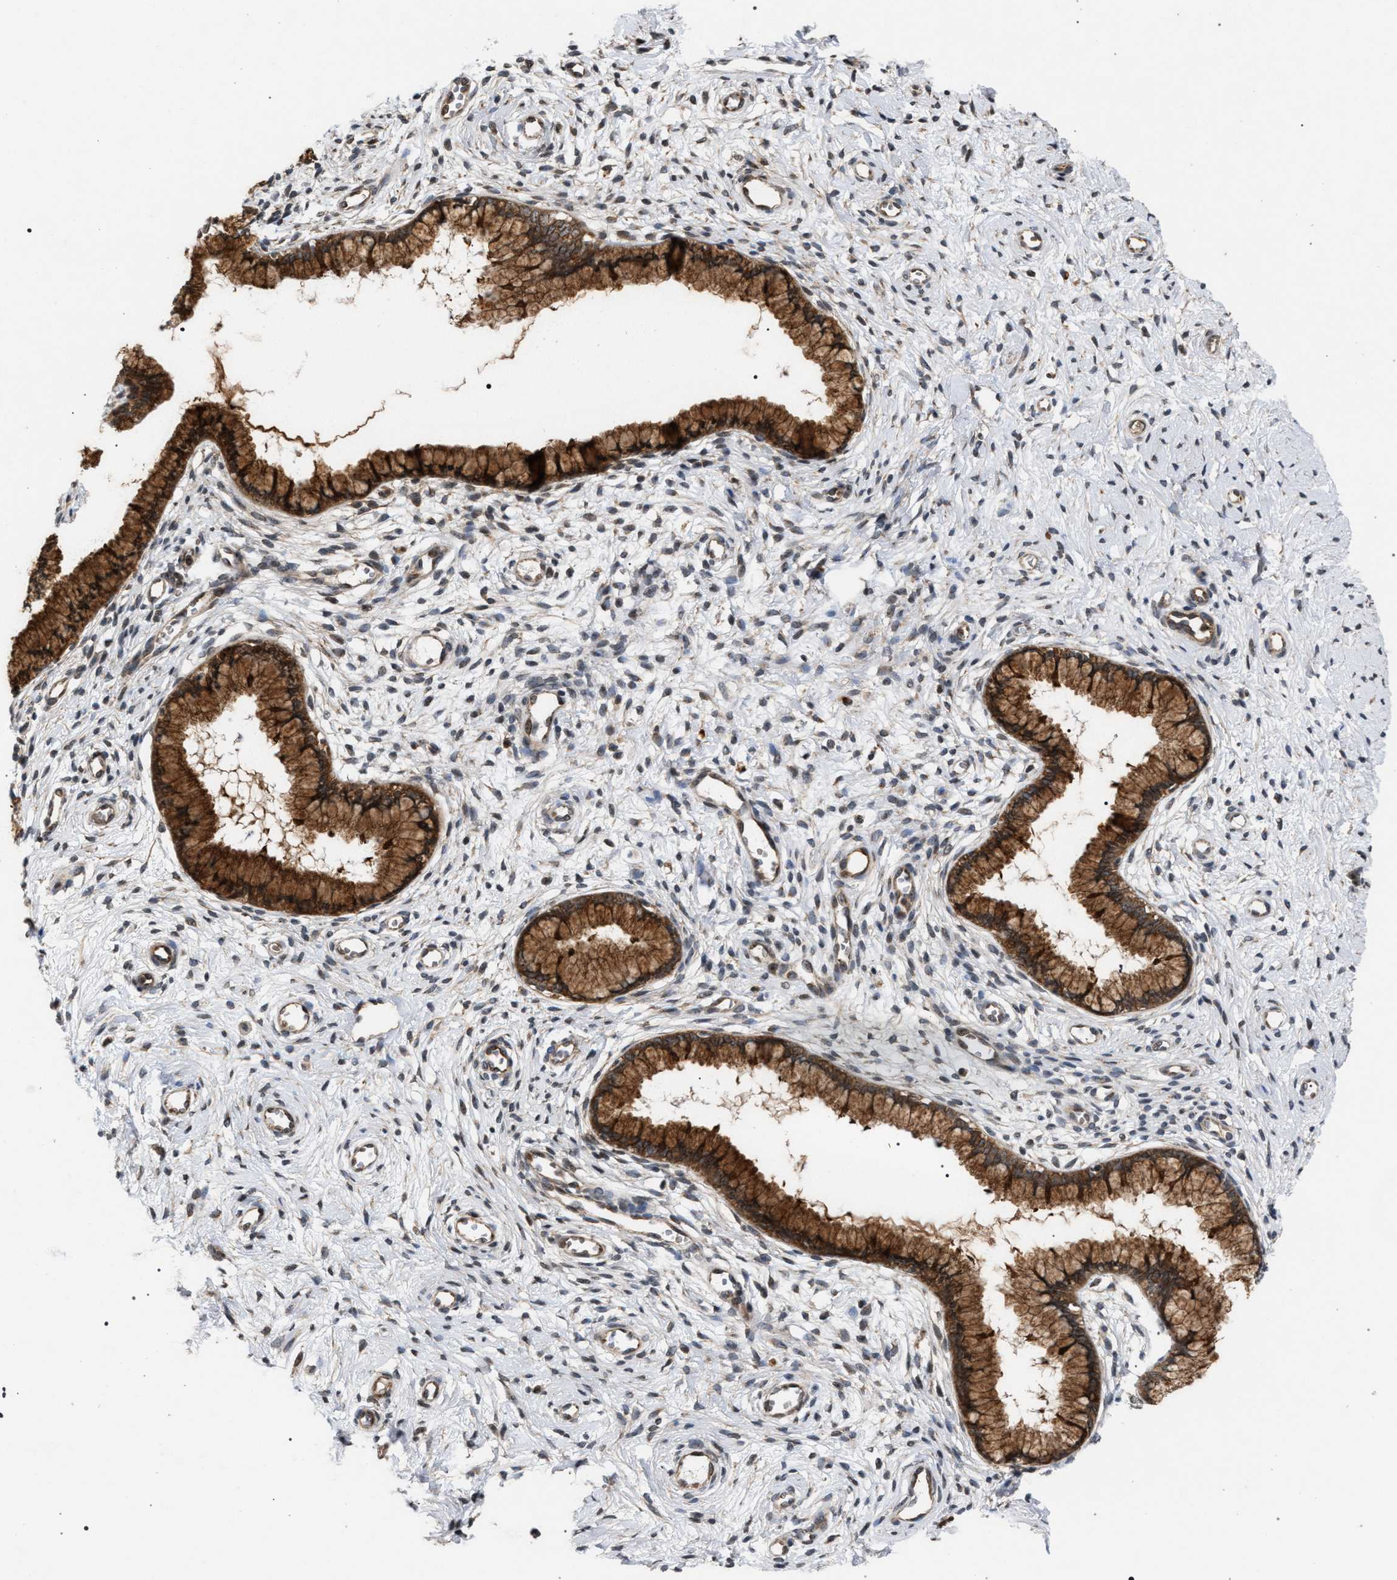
{"staining": {"intensity": "strong", "quantity": ">75%", "location": "cytoplasmic/membranous"}, "tissue": "cervix", "cell_type": "Glandular cells", "image_type": "normal", "snomed": [{"axis": "morphology", "description": "Normal tissue, NOS"}, {"axis": "topography", "description": "Cervix"}], "caption": "Immunohistochemistry (IHC) (DAB (3,3'-diaminobenzidine)) staining of normal cervix displays strong cytoplasmic/membranous protein positivity in about >75% of glandular cells. Ihc stains the protein of interest in brown and the nuclei are stained blue.", "gene": "IRAK4", "patient": {"sex": "female", "age": 65}}